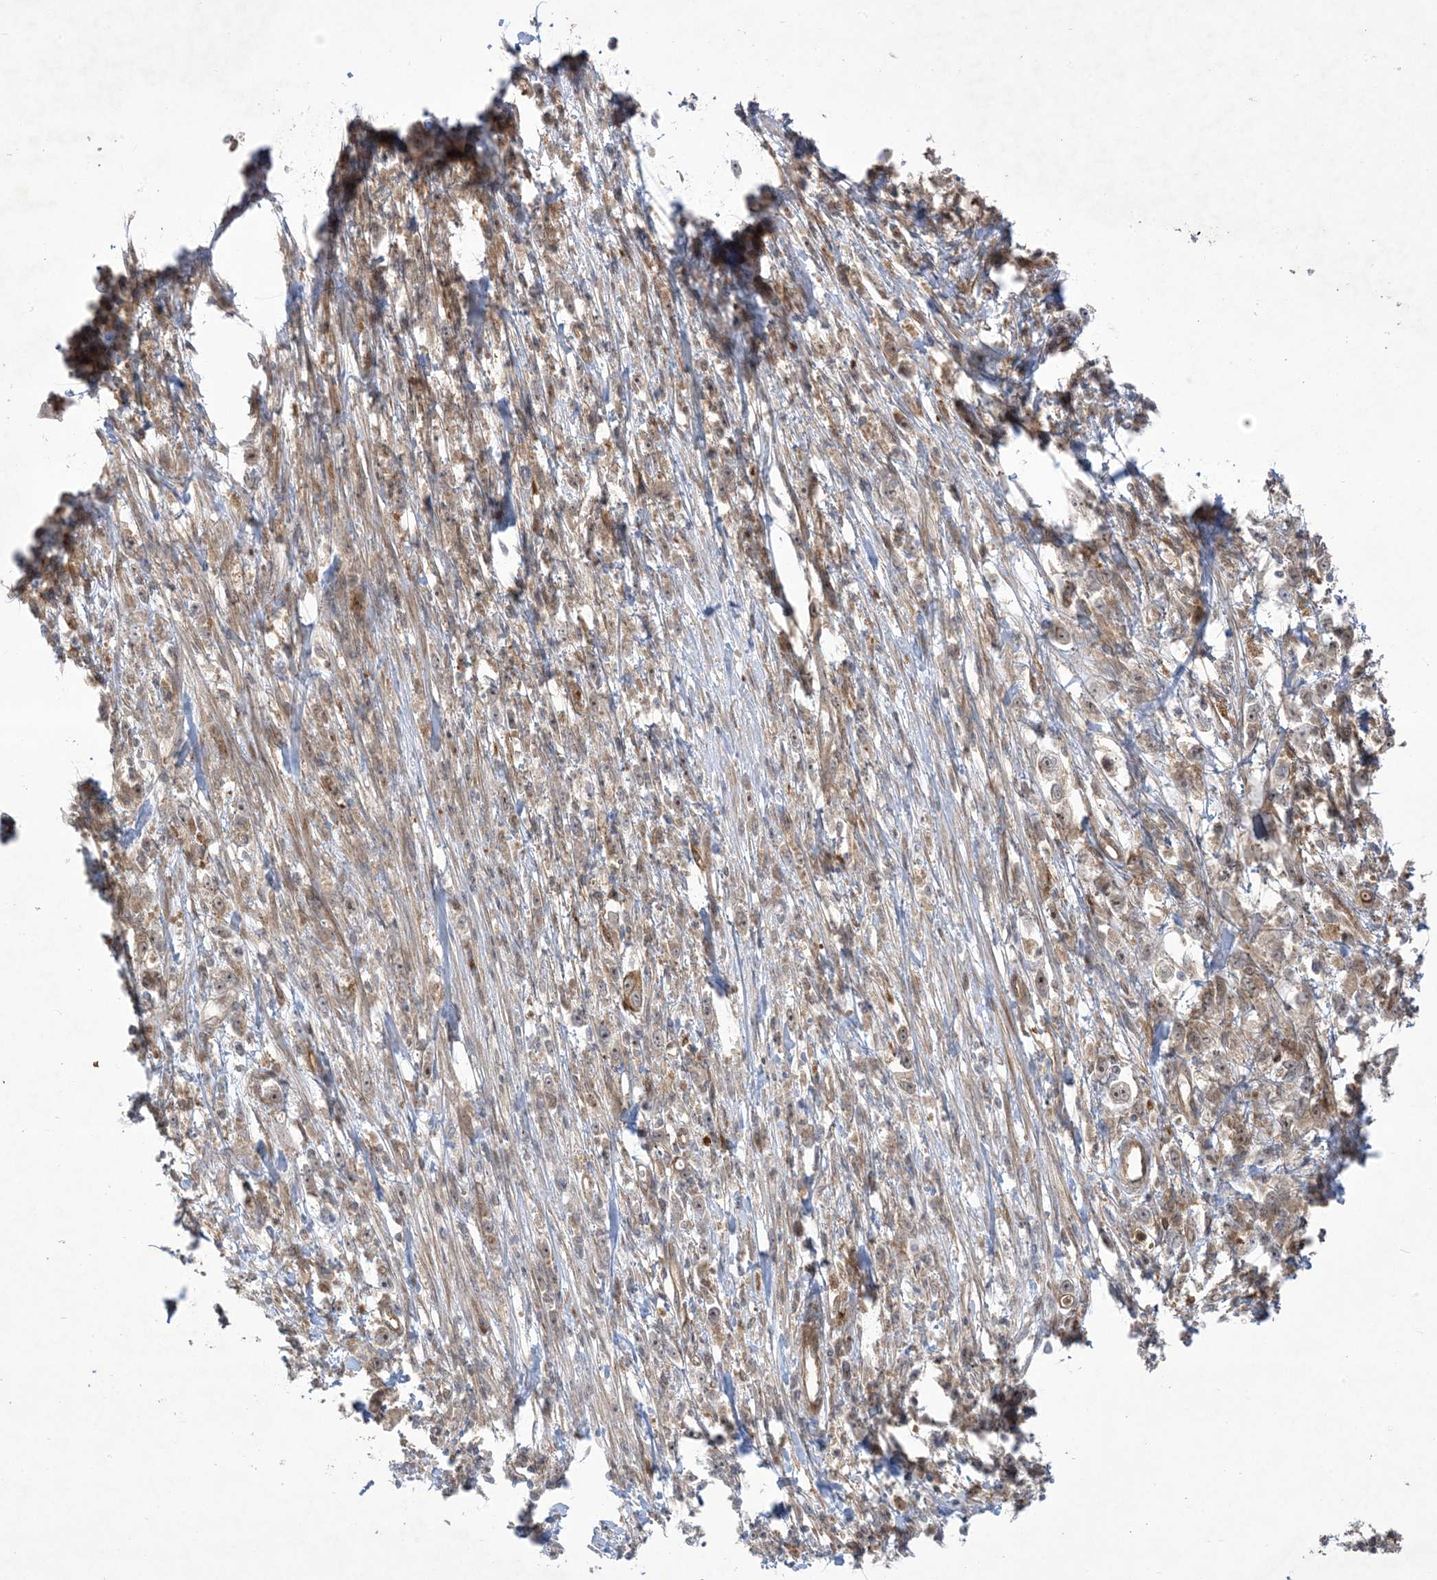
{"staining": {"intensity": "weak", "quantity": ">75%", "location": "cytoplasmic/membranous,nuclear"}, "tissue": "stomach cancer", "cell_type": "Tumor cells", "image_type": "cancer", "snomed": [{"axis": "morphology", "description": "Adenocarcinoma, NOS"}, {"axis": "topography", "description": "Stomach"}], "caption": "Protein analysis of stomach cancer tissue demonstrates weak cytoplasmic/membranous and nuclear staining in about >75% of tumor cells.", "gene": "SOGA3", "patient": {"sex": "female", "age": 59}}